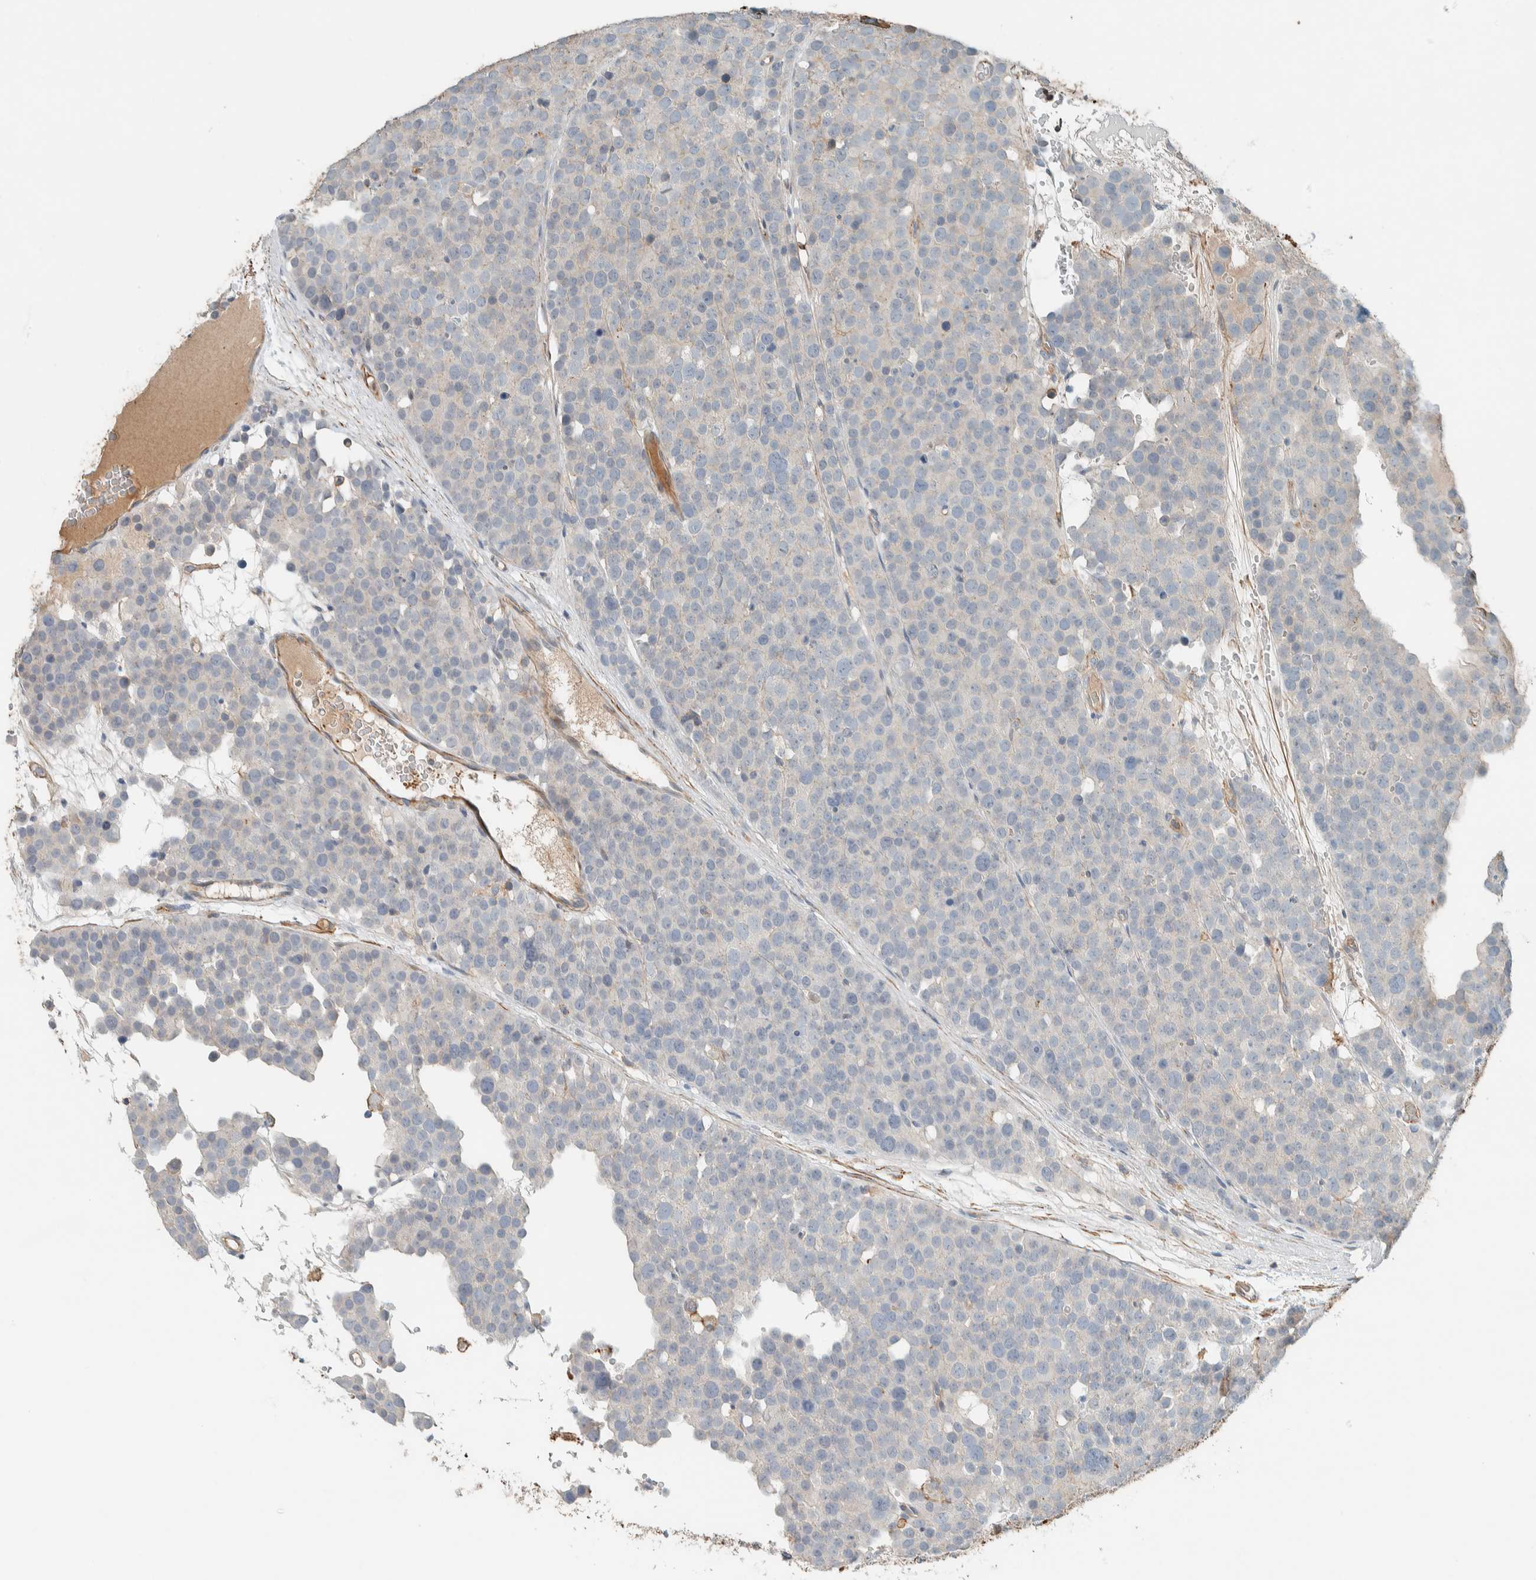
{"staining": {"intensity": "negative", "quantity": "none", "location": "none"}, "tissue": "testis cancer", "cell_type": "Tumor cells", "image_type": "cancer", "snomed": [{"axis": "morphology", "description": "Seminoma, NOS"}, {"axis": "topography", "description": "Testis"}], "caption": "This is an immunohistochemistry (IHC) photomicrograph of testis cancer (seminoma). There is no positivity in tumor cells.", "gene": "CTBP2", "patient": {"sex": "male", "age": 71}}